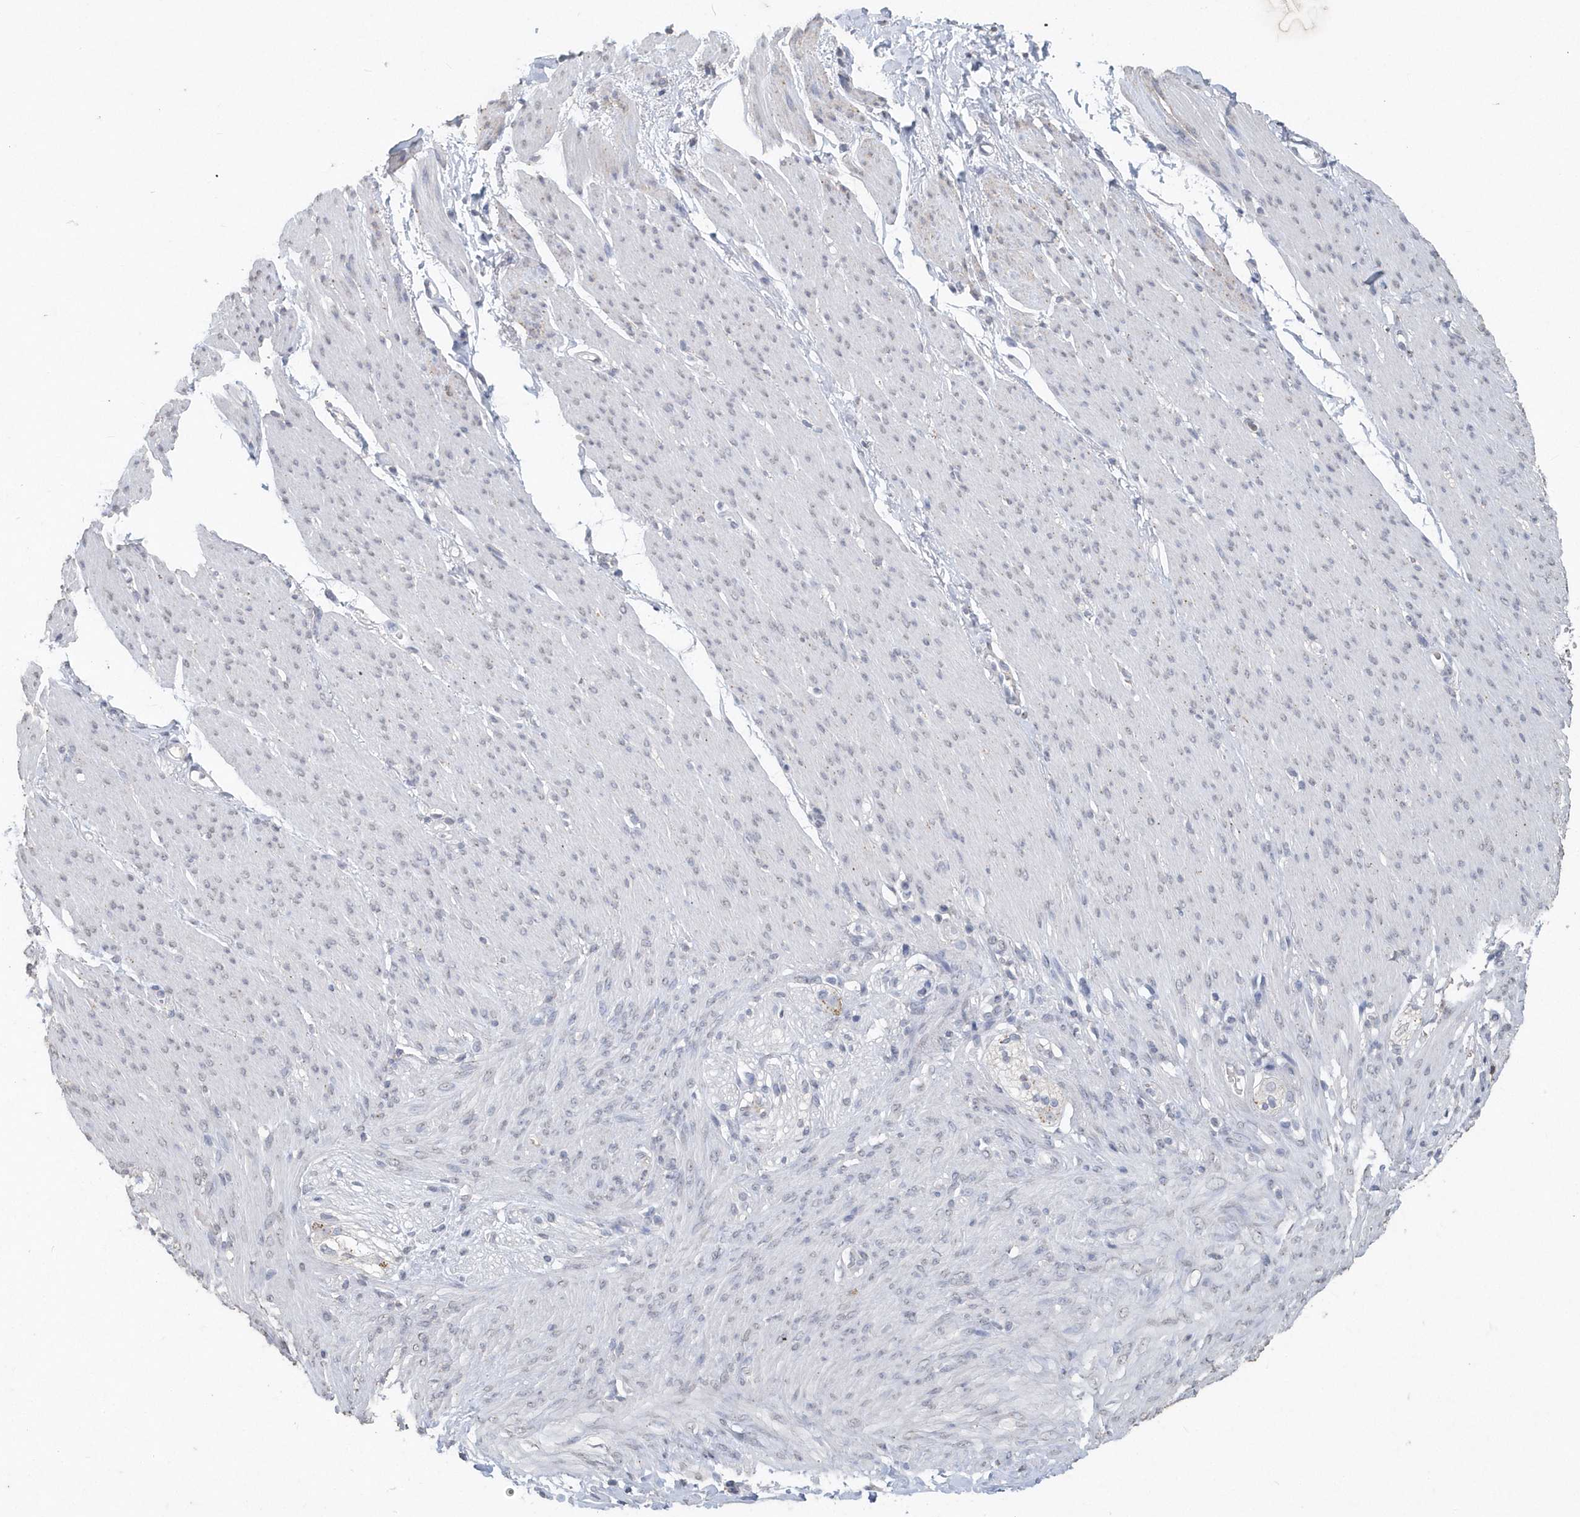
{"staining": {"intensity": "negative", "quantity": "none", "location": "none"}, "tissue": "adipose tissue", "cell_type": "Adipocytes", "image_type": "normal", "snomed": [{"axis": "morphology", "description": "Normal tissue, NOS"}, {"axis": "topography", "description": "Colon"}, {"axis": "topography", "description": "Peripheral nerve tissue"}], "caption": "This is an IHC micrograph of benign adipose tissue. There is no expression in adipocytes.", "gene": "PDCD1", "patient": {"sex": "female", "age": 61}}